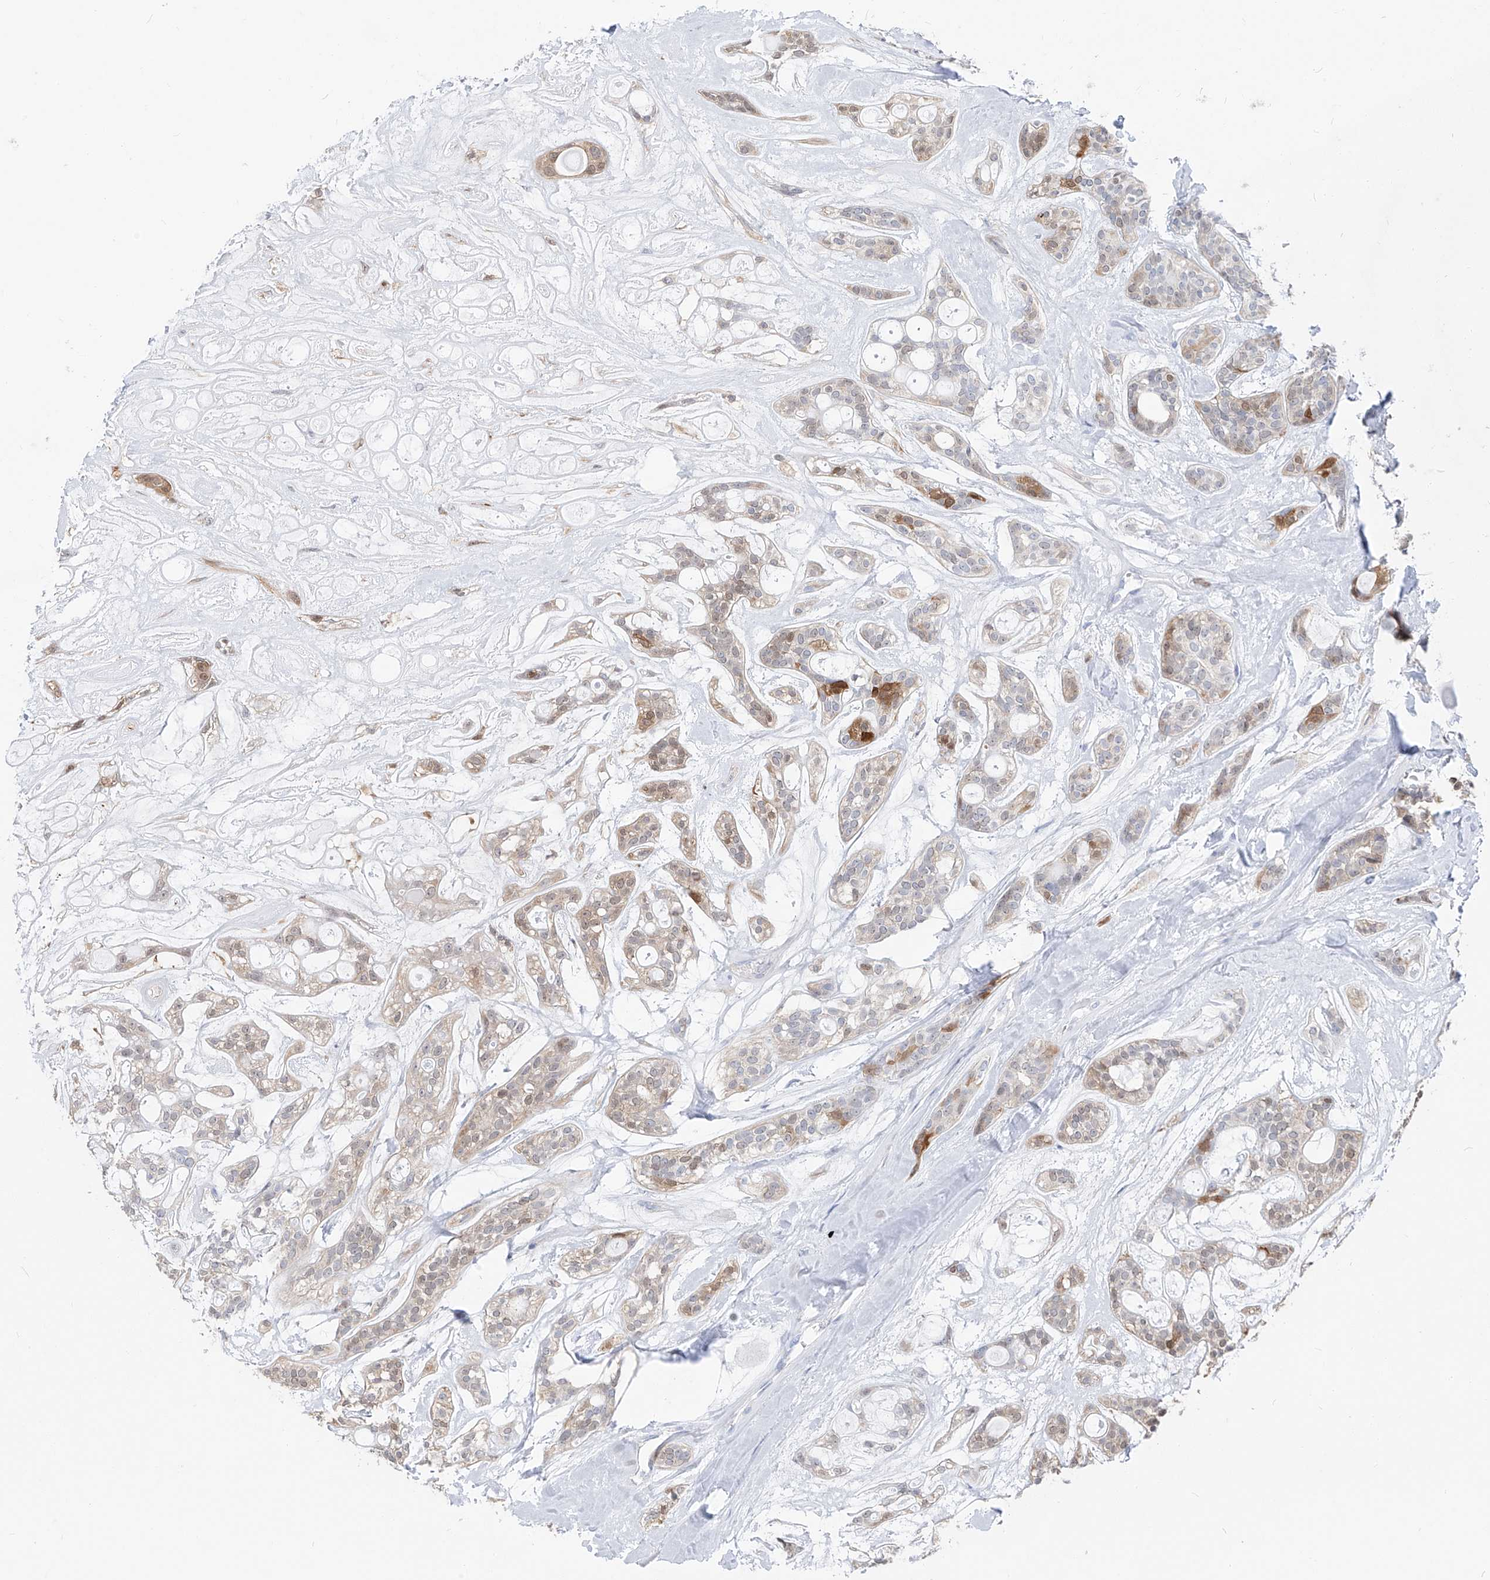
{"staining": {"intensity": "moderate", "quantity": "<25%", "location": "cytoplasmic/membranous,nuclear"}, "tissue": "head and neck cancer", "cell_type": "Tumor cells", "image_type": "cancer", "snomed": [{"axis": "morphology", "description": "Adenocarcinoma, NOS"}, {"axis": "topography", "description": "Head-Neck"}], "caption": "Moderate cytoplasmic/membranous and nuclear protein staining is appreciated in about <25% of tumor cells in adenocarcinoma (head and neck).", "gene": "UFL1", "patient": {"sex": "male", "age": 66}}